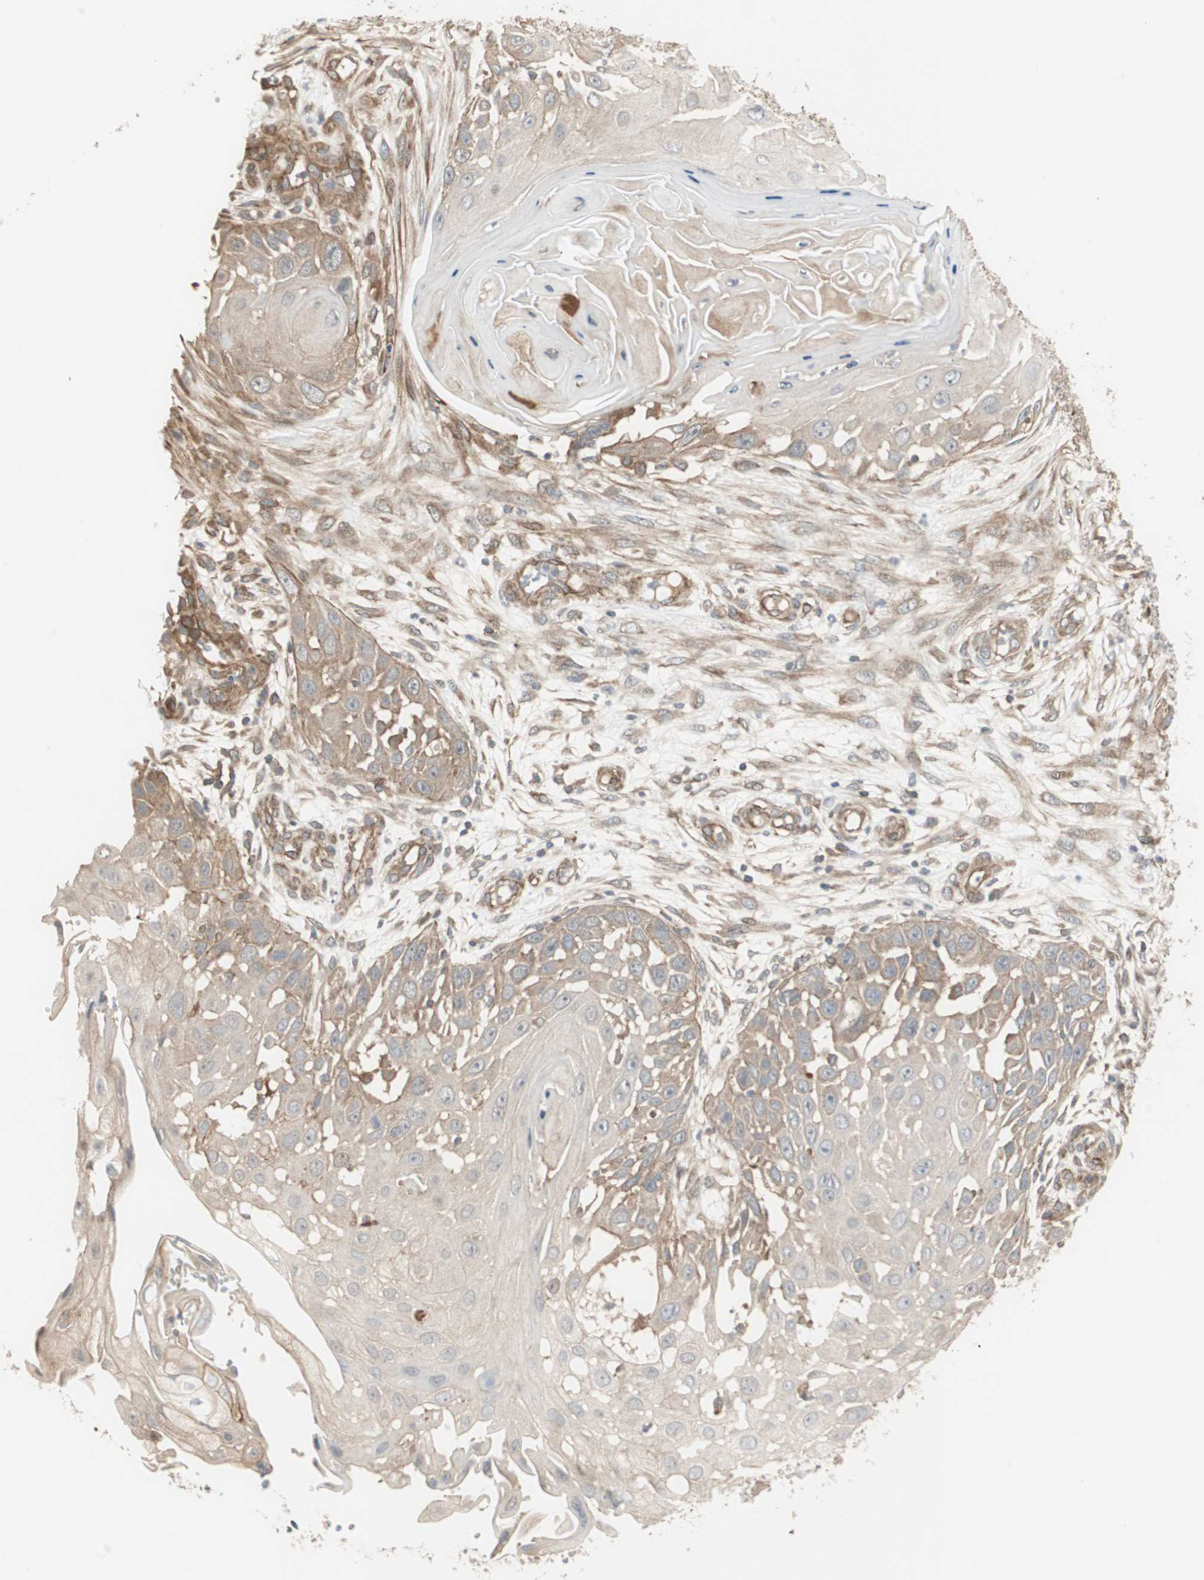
{"staining": {"intensity": "moderate", "quantity": "25%-75%", "location": "cytoplasmic/membranous"}, "tissue": "skin cancer", "cell_type": "Tumor cells", "image_type": "cancer", "snomed": [{"axis": "morphology", "description": "Squamous cell carcinoma, NOS"}, {"axis": "topography", "description": "Skin"}], "caption": "Immunohistochemical staining of human squamous cell carcinoma (skin) demonstrates moderate cytoplasmic/membranous protein staining in about 25%-75% of tumor cells. (DAB IHC with brightfield microscopy, high magnification).", "gene": "PFDN1", "patient": {"sex": "female", "age": 44}}